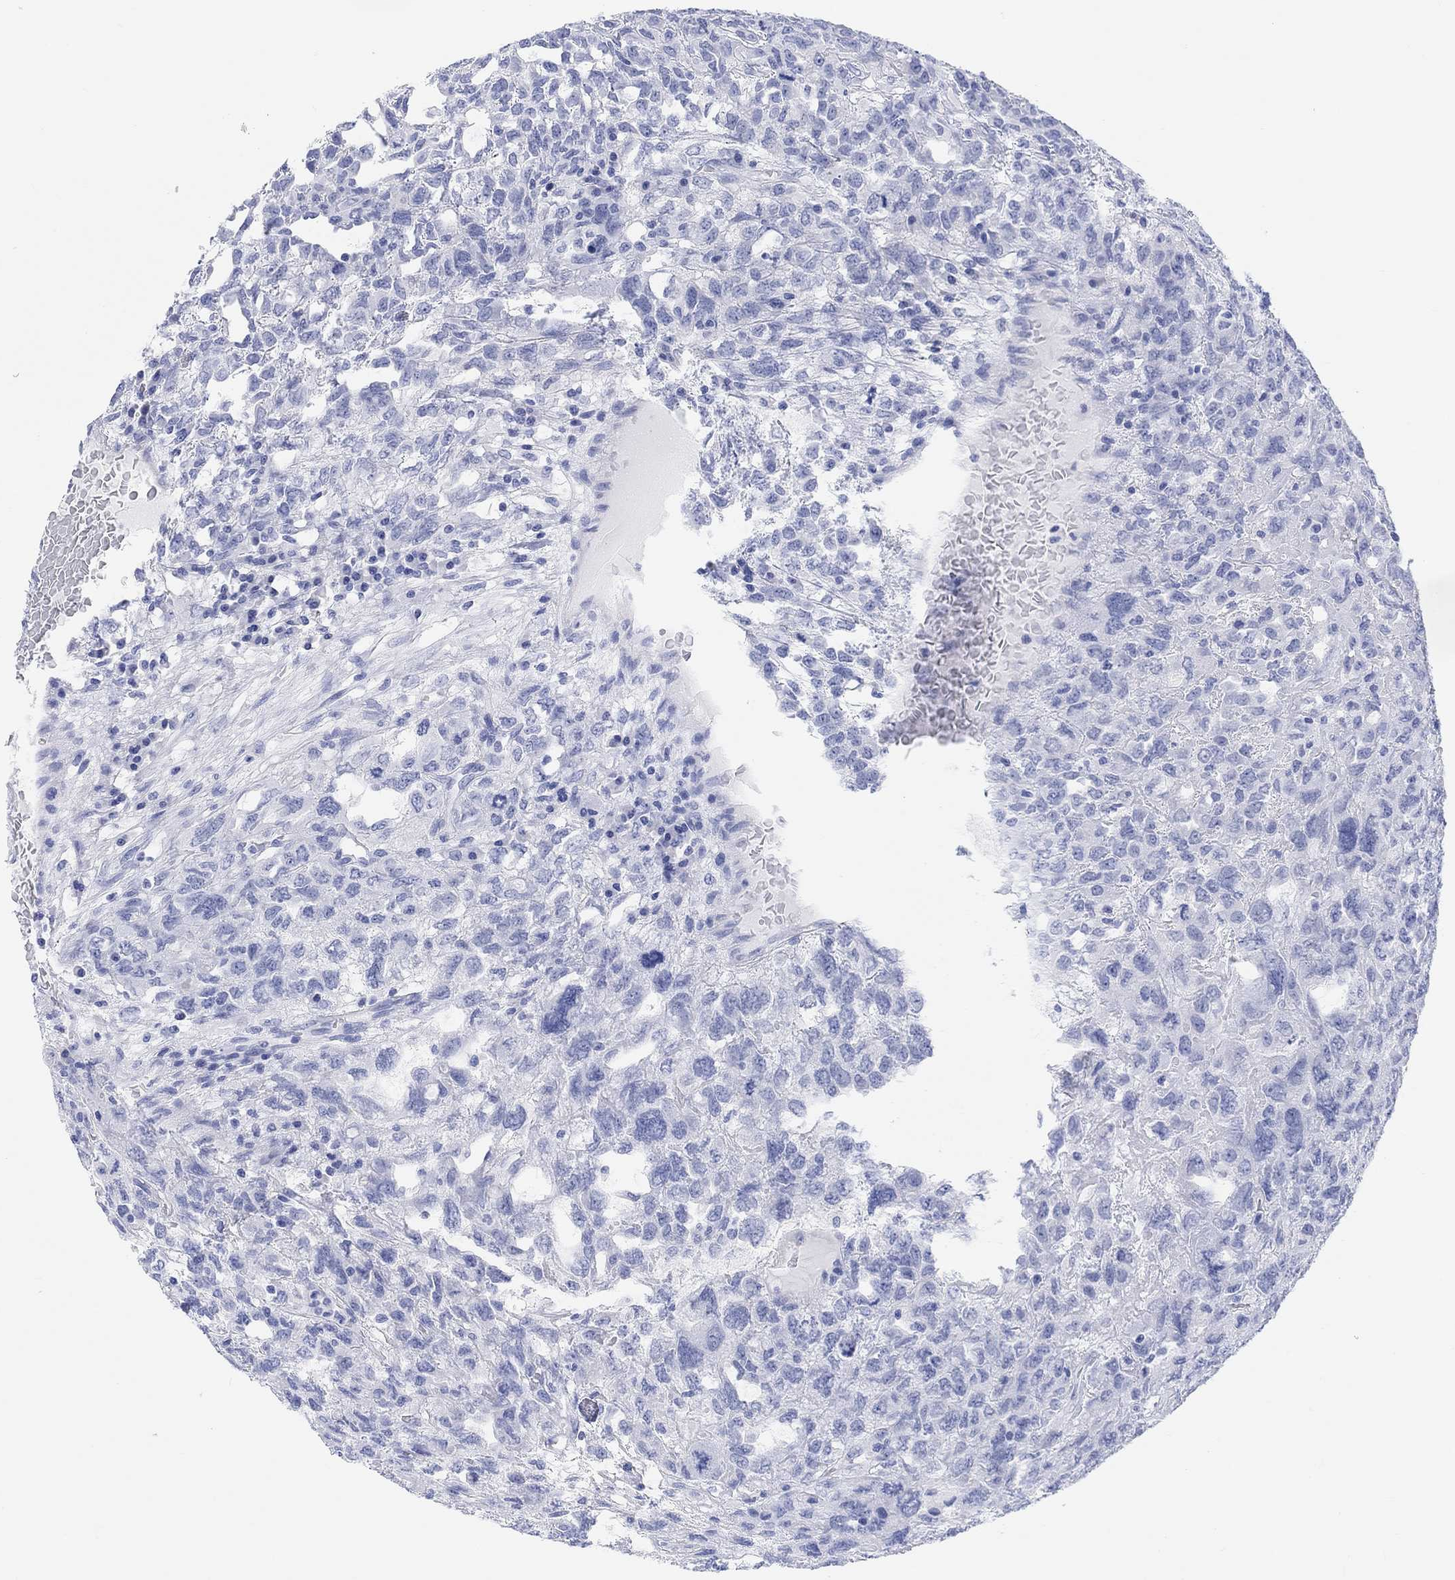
{"staining": {"intensity": "negative", "quantity": "none", "location": "none"}, "tissue": "testis cancer", "cell_type": "Tumor cells", "image_type": "cancer", "snomed": [{"axis": "morphology", "description": "Seminoma, NOS"}, {"axis": "topography", "description": "Testis"}], "caption": "Immunohistochemistry photomicrograph of neoplastic tissue: testis cancer (seminoma) stained with DAB (3,3'-diaminobenzidine) shows no significant protein staining in tumor cells. The staining was performed using DAB (3,3'-diaminobenzidine) to visualize the protein expression in brown, while the nuclei were stained in blue with hematoxylin (Magnification: 20x).", "gene": "XIRP2", "patient": {"sex": "male", "age": 52}}